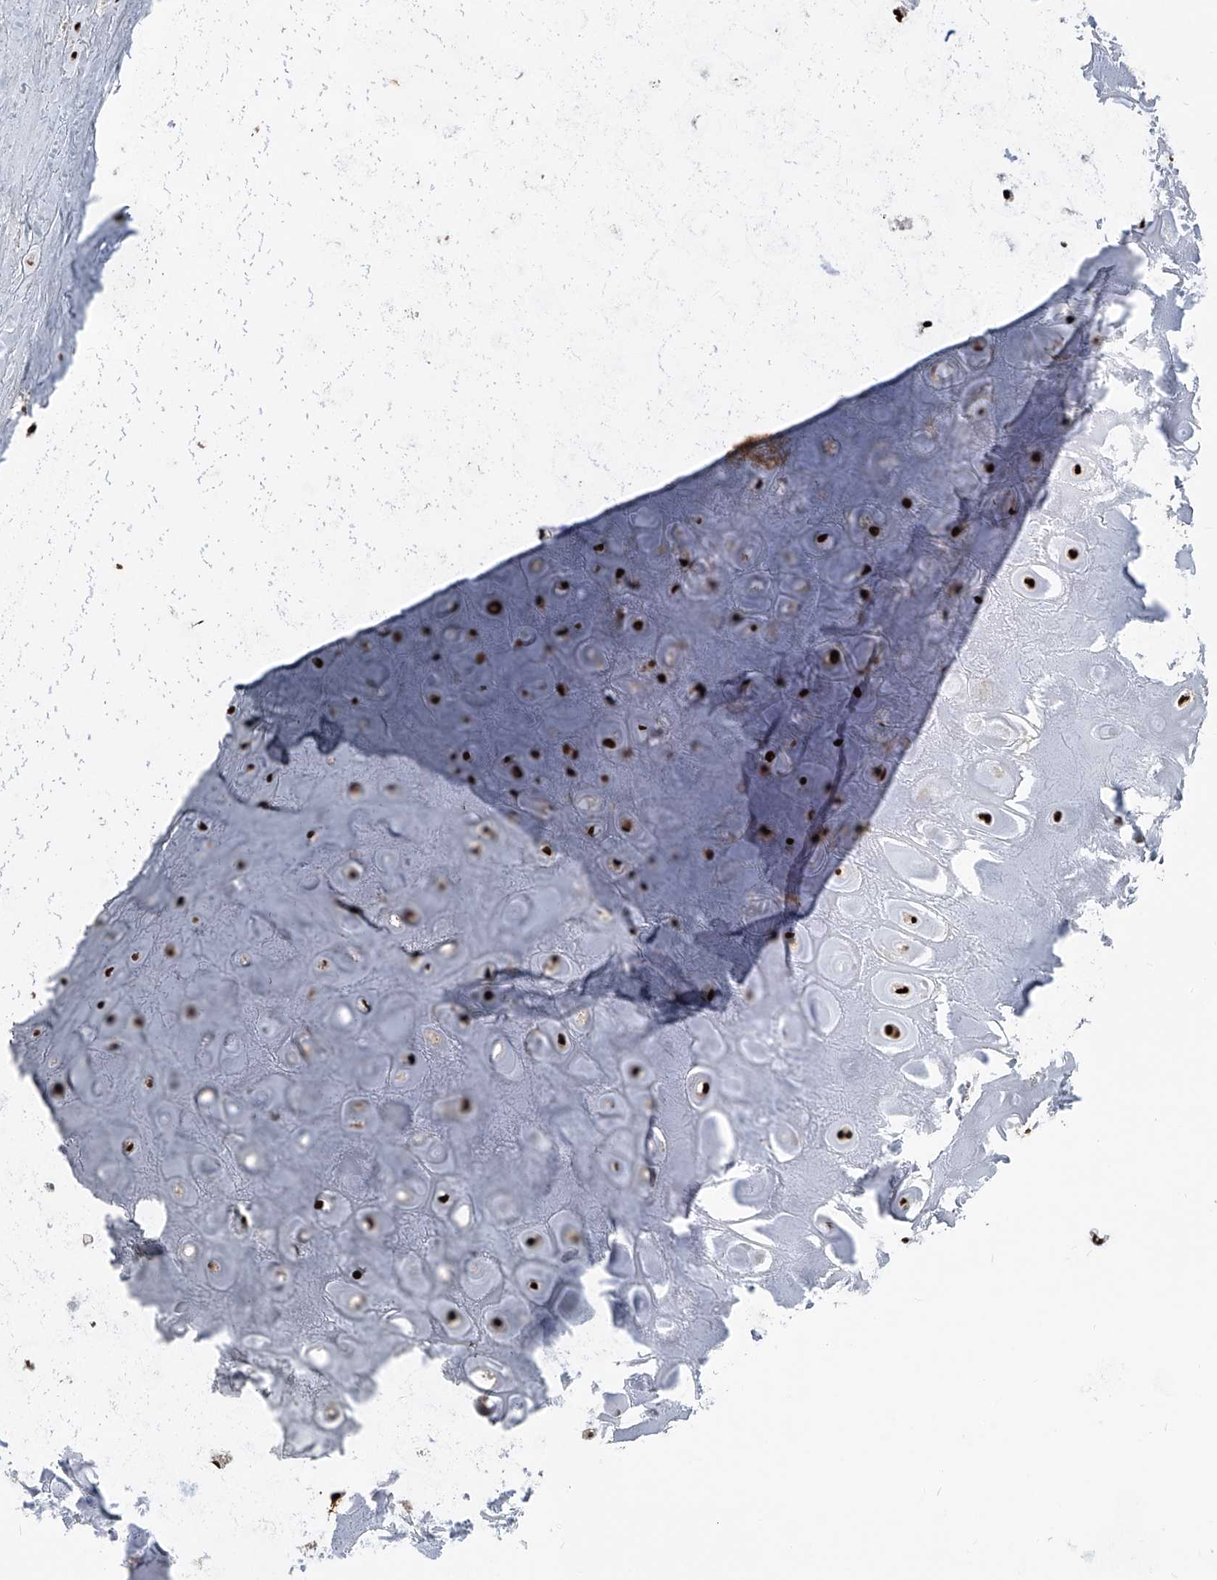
{"staining": {"intensity": "strong", "quantity": ">75%", "location": "nuclear"}, "tissue": "adipose tissue", "cell_type": "Adipocytes", "image_type": "normal", "snomed": [{"axis": "morphology", "description": "Normal tissue, NOS"}, {"axis": "morphology", "description": "Basal cell carcinoma"}, {"axis": "topography", "description": "Skin"}], "caption": "Approximately >75% of adipocytes in unremarkable human adipose tissue exhibit strong nuclear protein expression as visualized by brown immunohistochemical staining.", "gene": "FKBP5", "patient": {"sex": "female", "age": 89}}